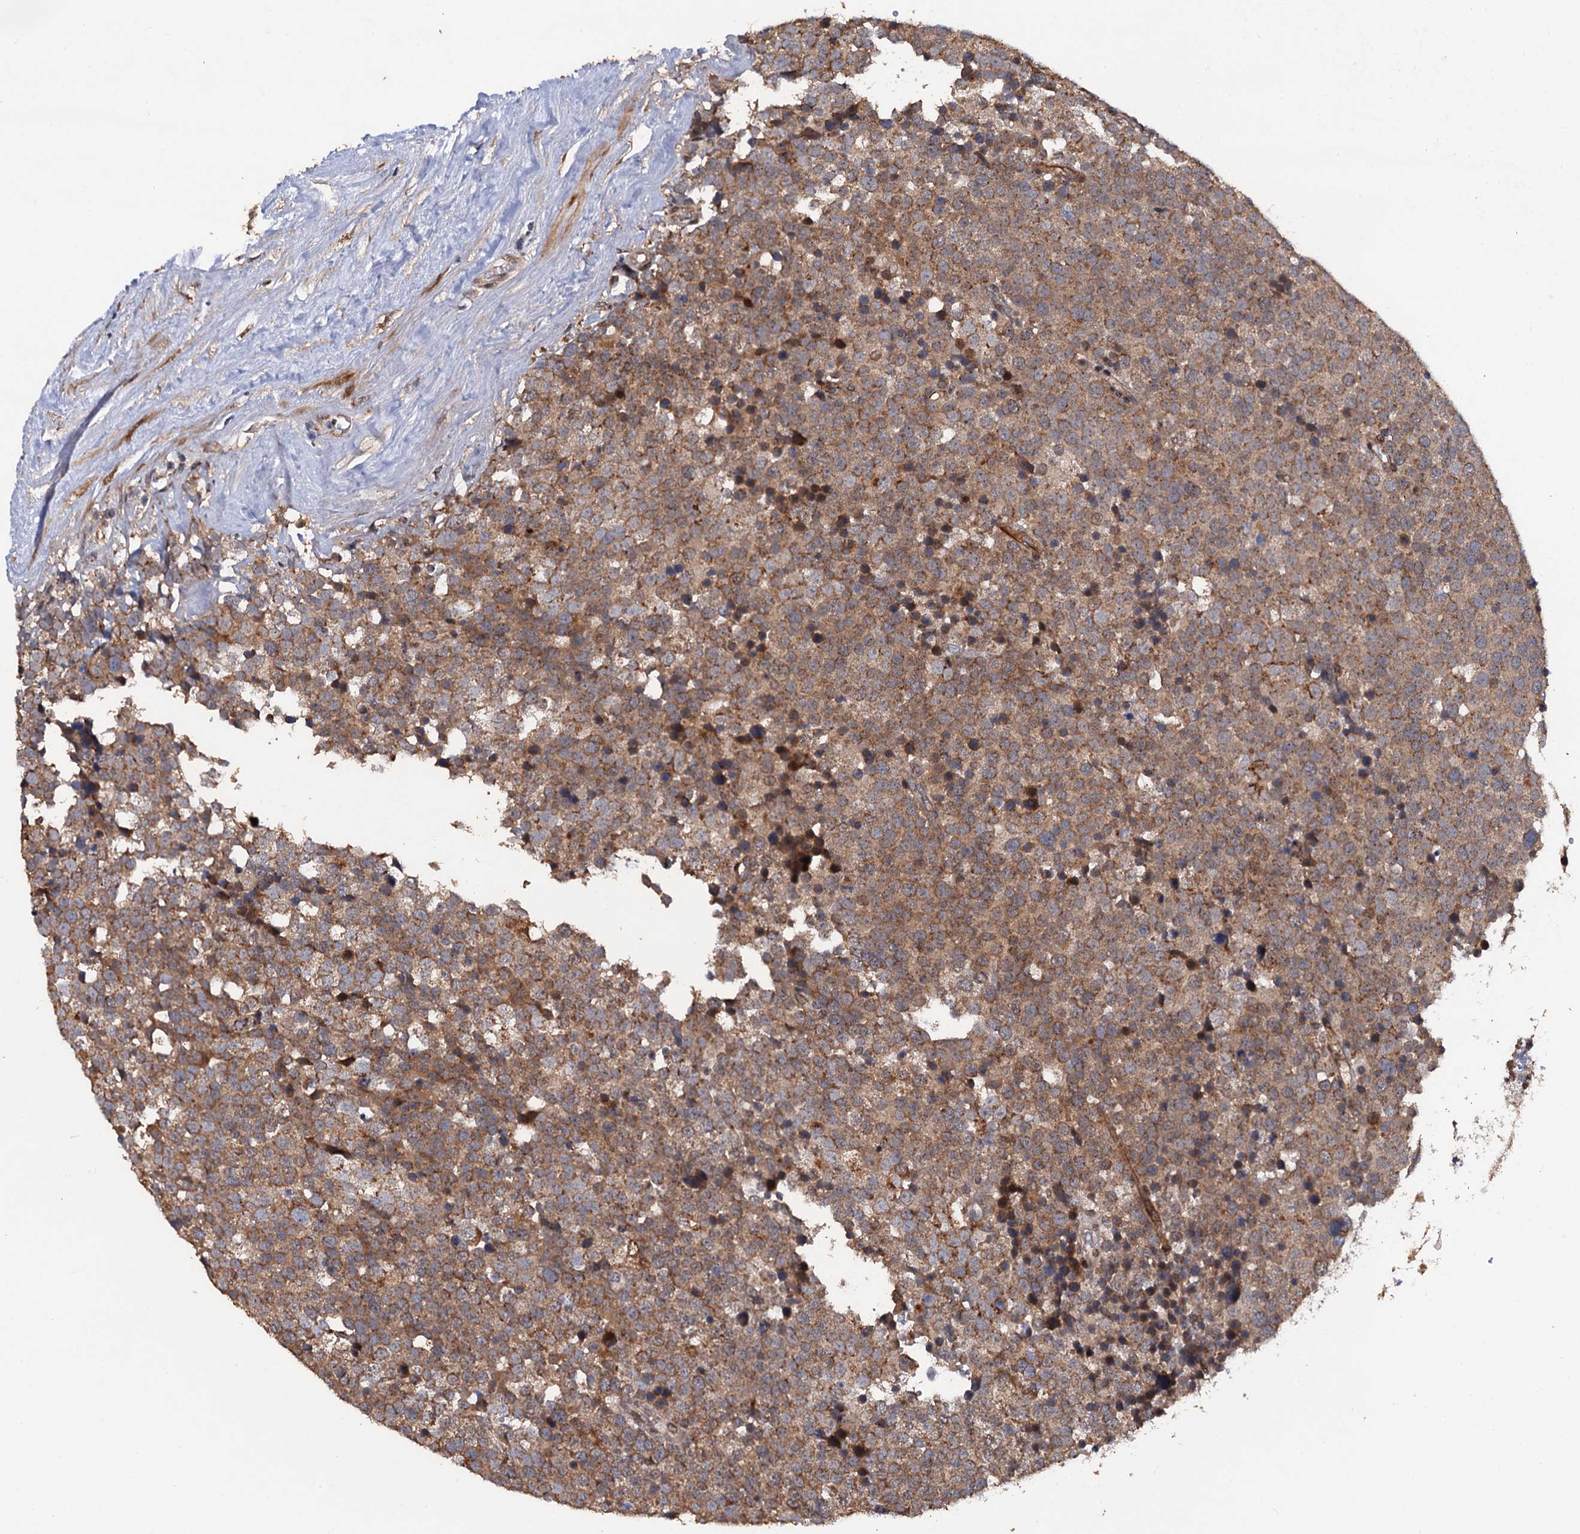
{"staining": {"intensity": "moderate", "quantity": ">75%", "location": "cytoplasmic/membranous"}, "tissue": "testis cancer", "cell_type": "Tumor cells", "image_type": "cancer", "snomed": [{"axis": "morphology", "description": "Seminoma, NOS"}, {"axis": "topography", "description": "Testis"}], "caption": "DAB immunohistochemical staining of human testis cancer displays moderate cytoplasmic/membranous protein expression in about >75% of tumor cells.", "gene": "LRRC63", "patient": {"sex": "male", "age": 71}}